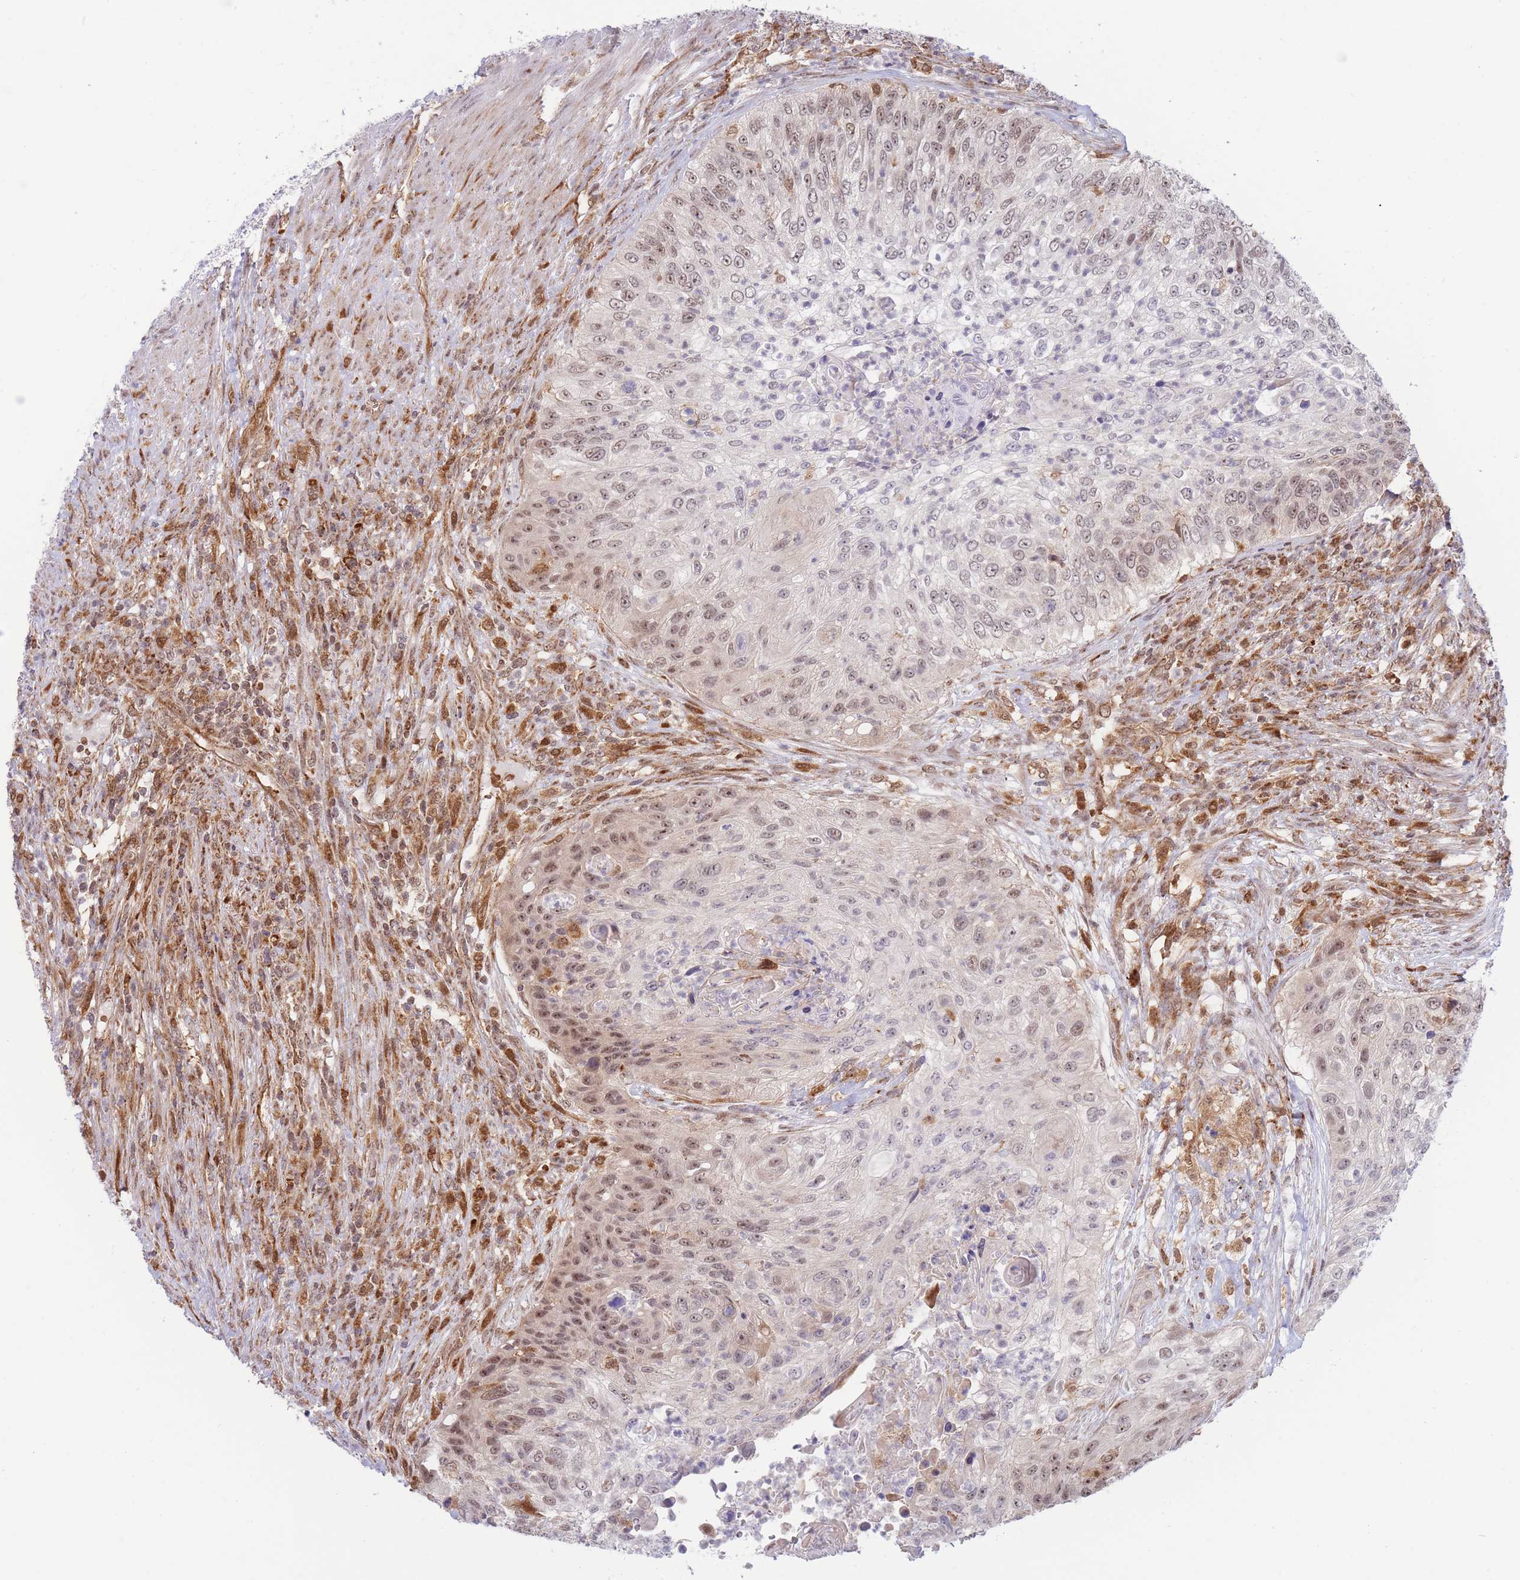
{"staining": {"intensity": "weak", "quantity": "25%-75%", "location": "nuclear"}, "tissue": "urothelial cancer", "cell_type": "Tumor cells", "image_type": "cancer", "snomed": [{"axis": "morphology", "description": "Urothelial carcinoma, High grade"}, {"axis": "topography", "description": "Urinary bladder"}], "caption": "Urothelial cancer stained for a protein (brown) displays weak nuclear positive staining in about 25%-75% of tumor cells.", "gene": "BOD1L1", "patient": {"sex": "female", "age": 60}}